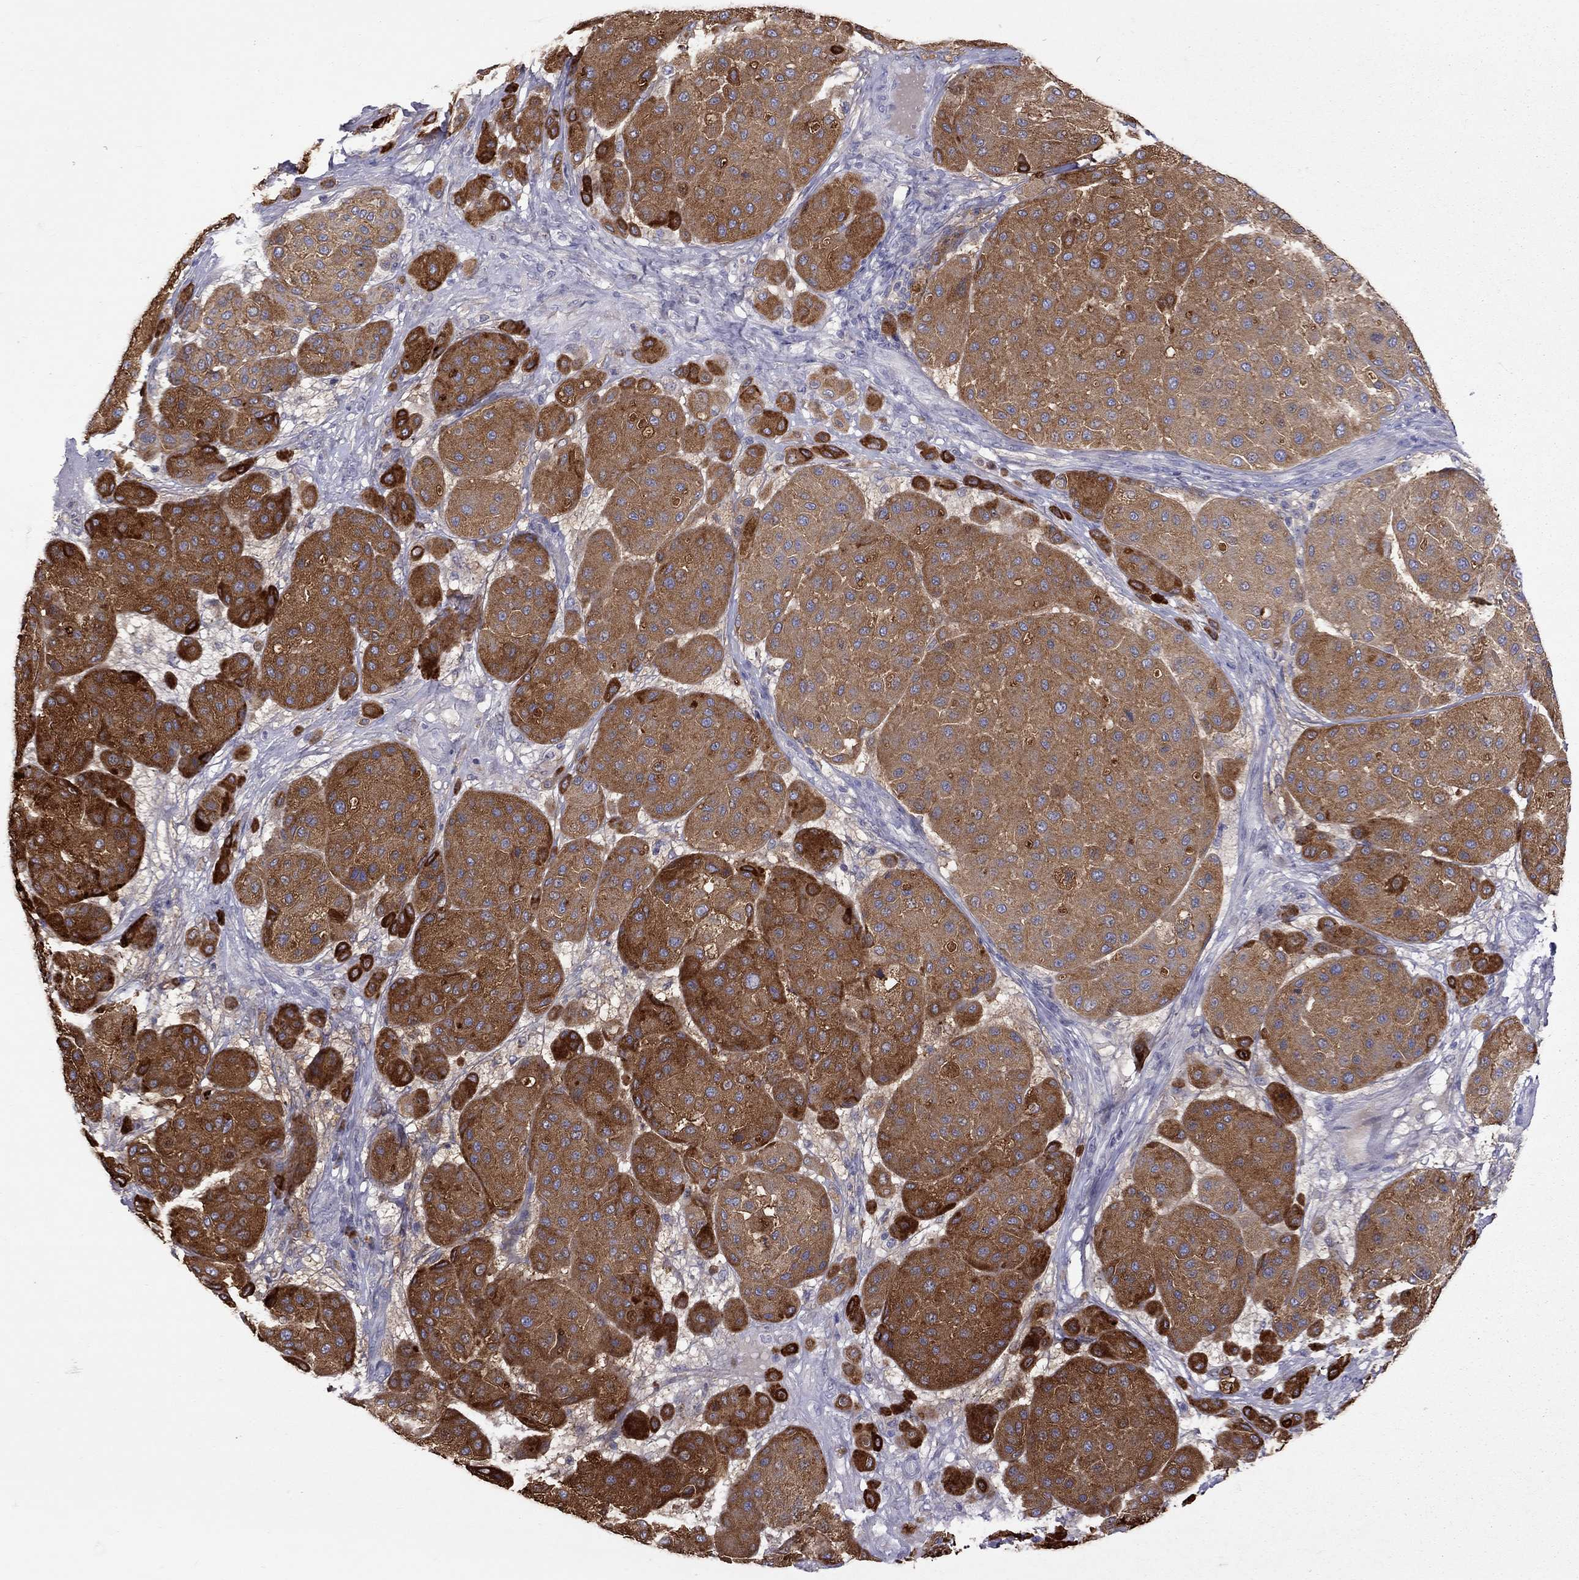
{"staining": {"intensity": "strong", "quantity": ">75%", "location": "cytoplasmic/membranous"}, "tissue": "melanoma", "cell_type": "Tumor cells", "image_type": "cancer", "snomed": [{"axis": "morphology", "description": "Malignant melanoma, Metastatic site"}, {"axis": "topography", "description": "Smooth muscle"}], "caption": "A photomicrograph of melanoma stained for a protein demonstrates strong cytoplasmic/membranous brown staining in tumor cells.", "gene": "STAR", "patient": {"sex": "male", "age": 41}}